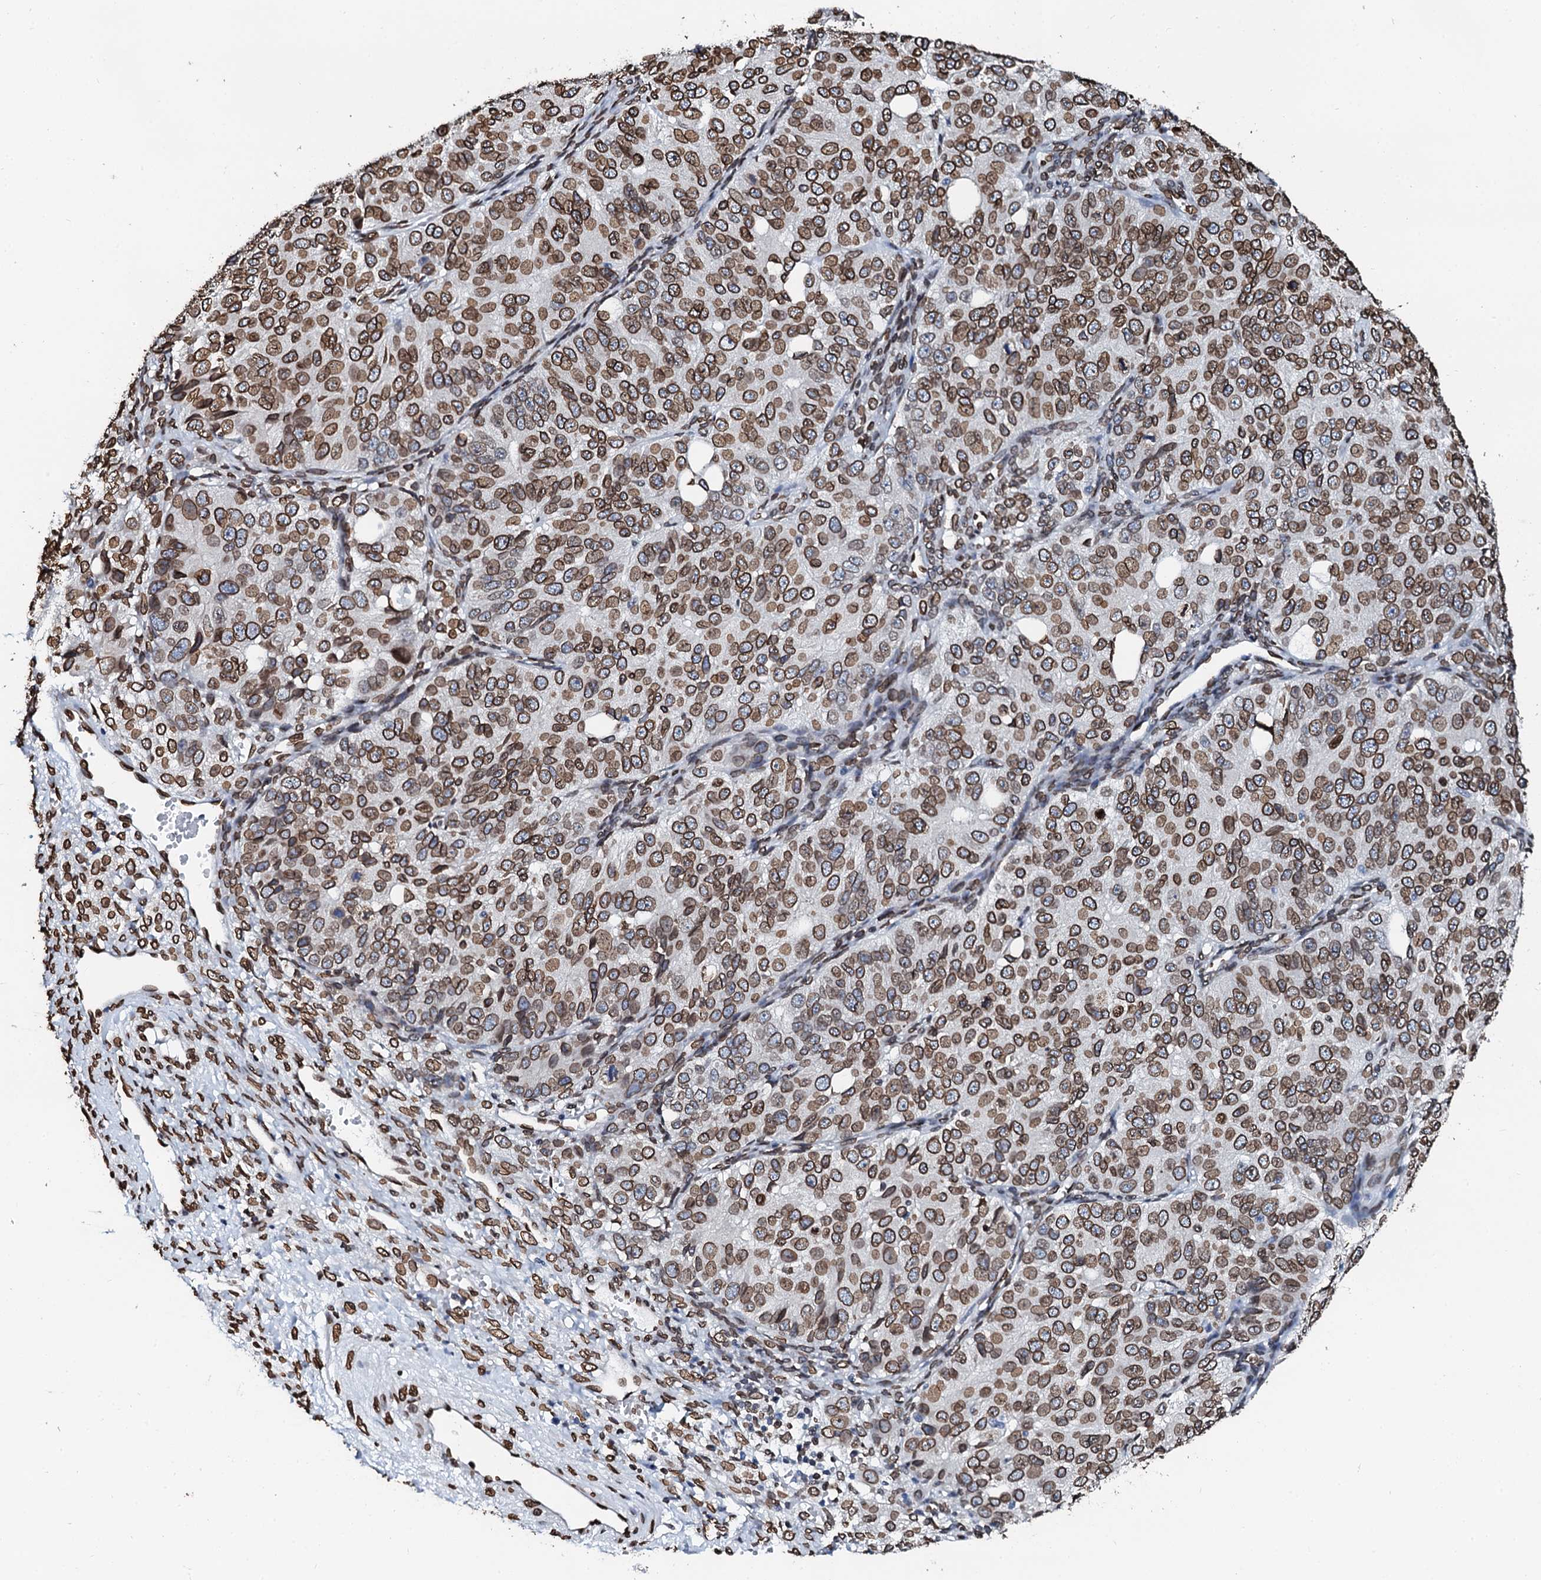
{"staining": {"intensity": "strong", "quantity": ">75%", "location": "cytoplasmic/membranous,nuclear"}, "tissue": "ovarian cancer", "cell_type": "Tumor cells", "image_type": "cancer", "snomed": [{"axis": "morphology", "description": "Carcinoma, endometroid"}, {"axis": "topography", "description": "Ovary"}], "caption": "Protein expression analysis of human ovarian cancer (endometroid carcinoma) reveals strong cytoplasmic/membranous and nuclear staining in approximately >75% of tumor cells.", "gene": "KATNAL2", "patient": {"sex": "female", "age": 51}}